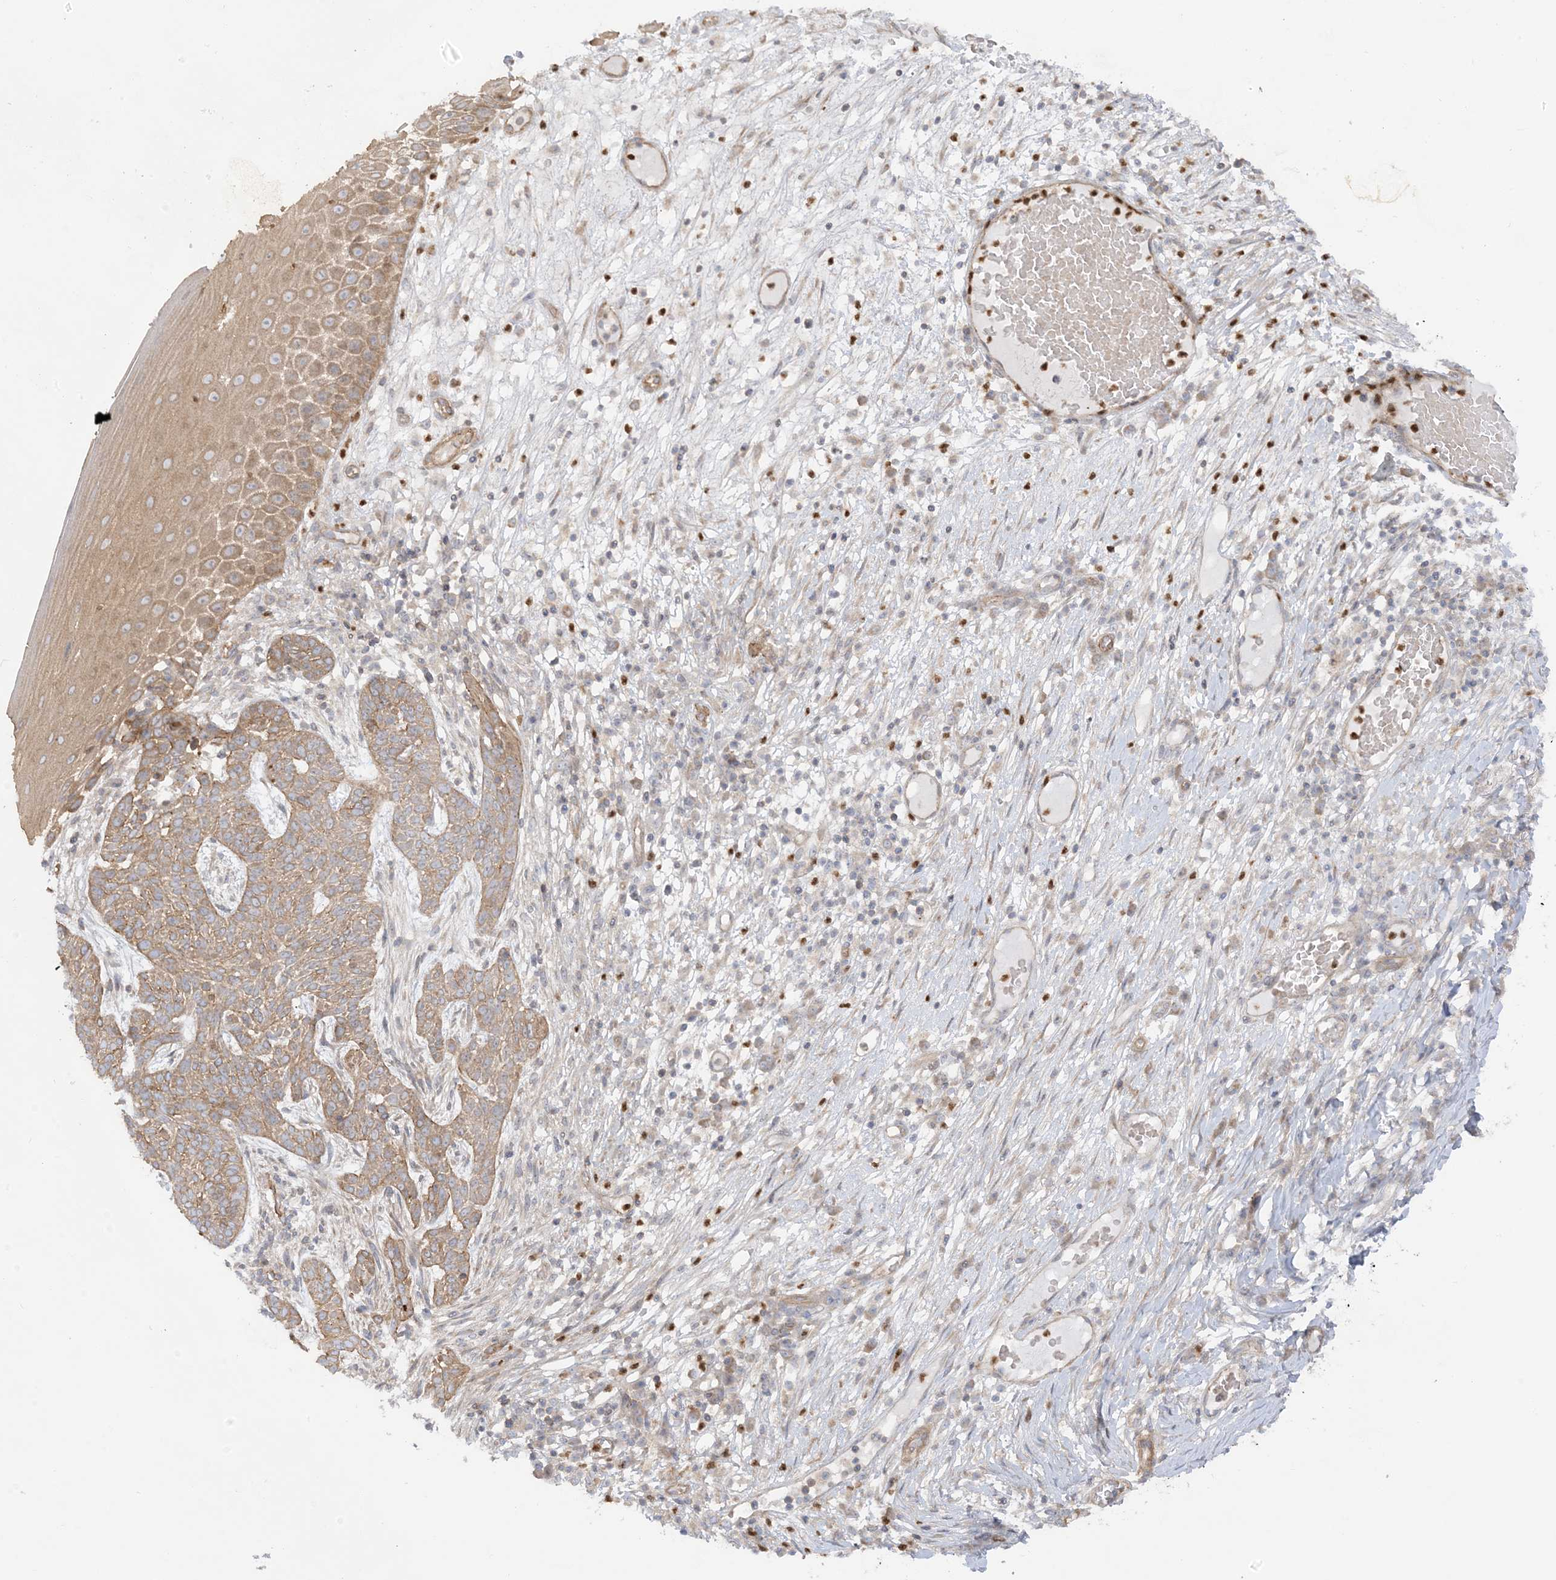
{"staining": {"intensity": "moderate", "quantity": ">75%", "location": "cytoplasmic/membranous"}, "tissue": "skin cancer", "cell_type": "Tumor cells", "image_type": "cancer", "snomed": [{"axis": "morphology", "description": "Normal tissue, NOS"}, {"axis": "morphology", "description": "Basal cell carcinoma"}, {"axis": "topography", "description": "Skin"}], "caption": "Immunohistochemistry (IHC) histopathology image of basal cell carcinoma (skin) stained for a protein (brown), which reveals medium levels of moderate cytoplasmic/membranous staining in about >75% of tumor cells.", "gene": "ICMT", "patient": {"sex": "male", "age": 64}}